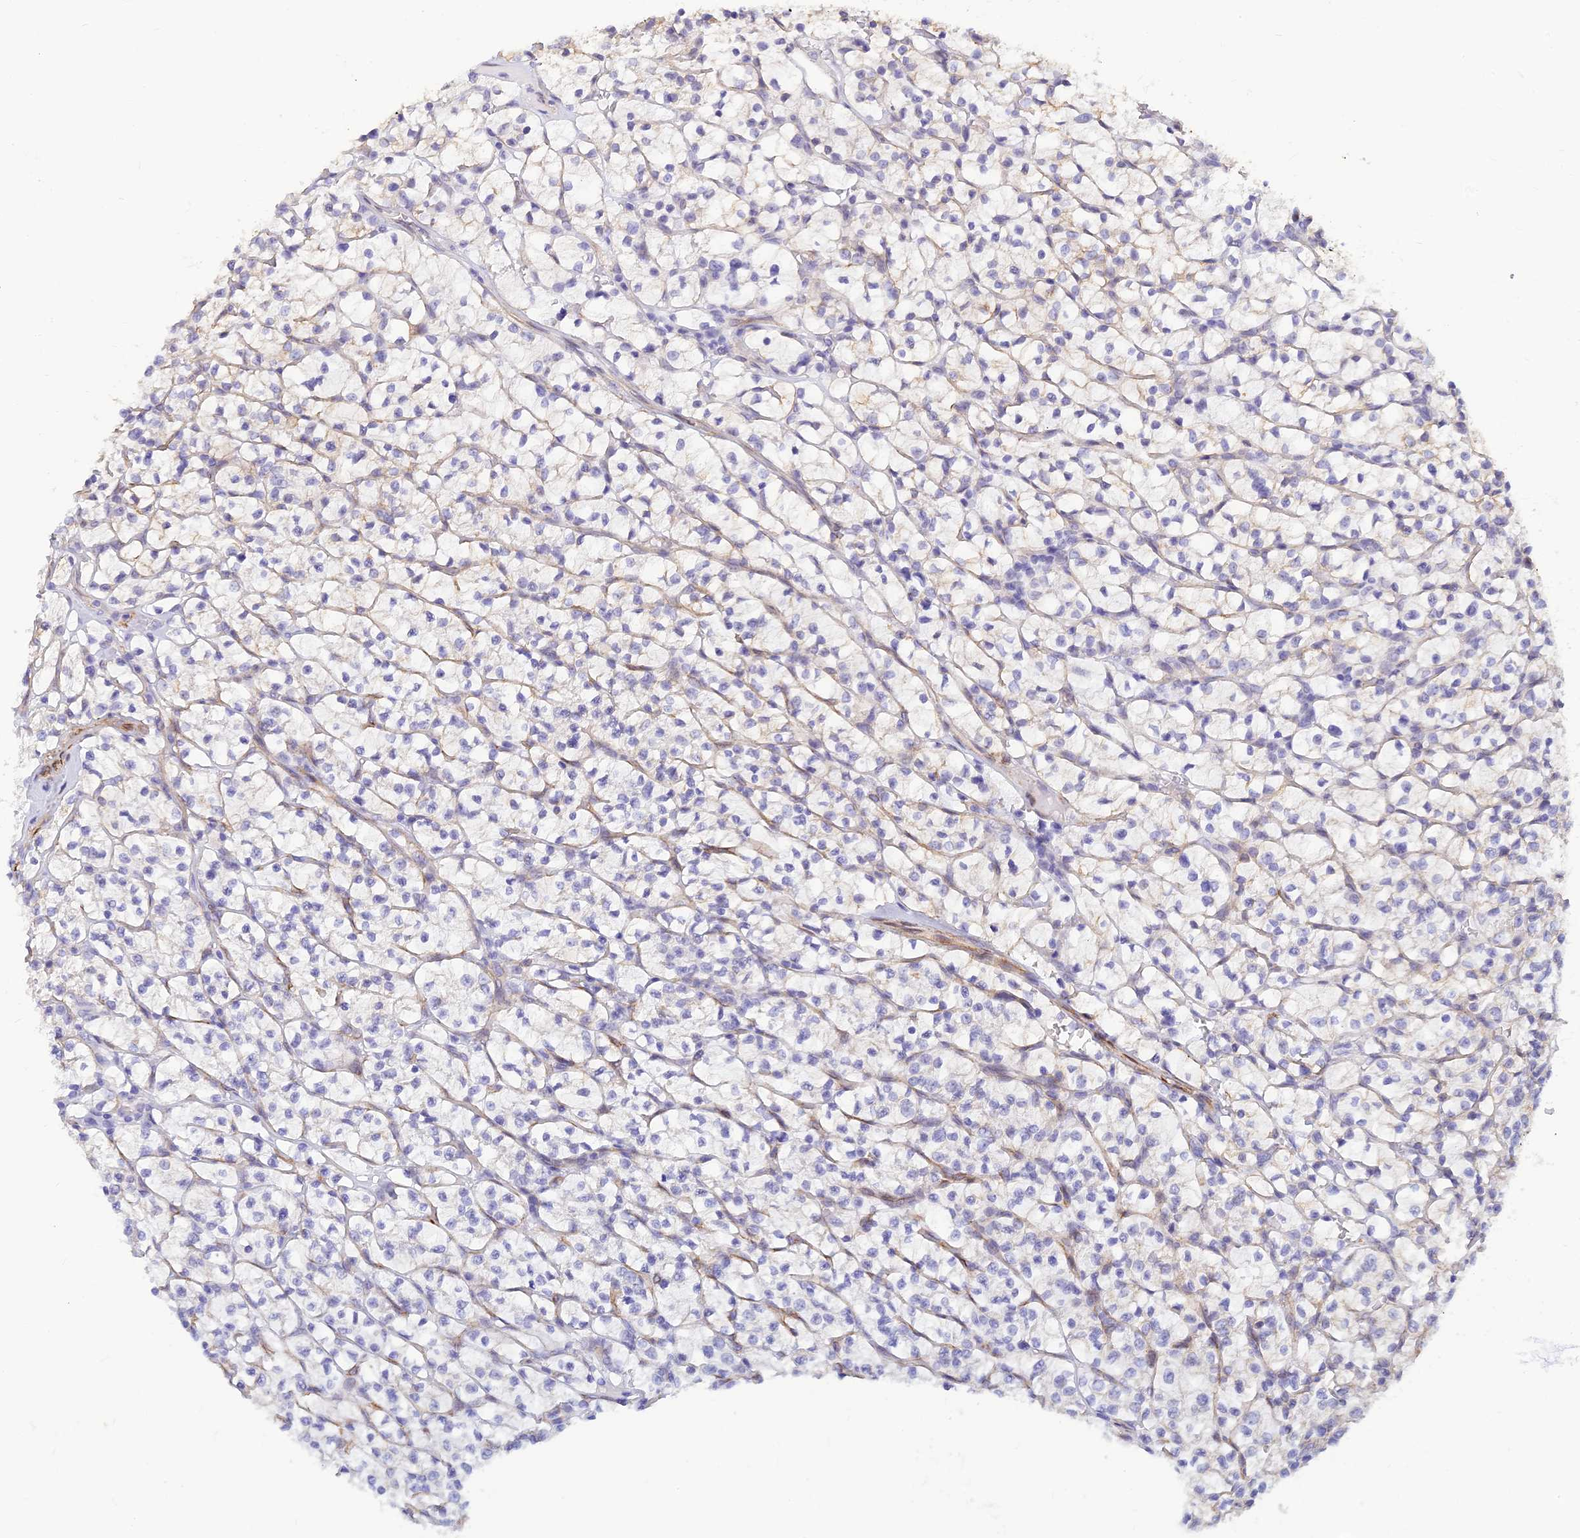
{"staining": {"intensity": "negative", "quantity": "none", "location": "none"}, "tissue": "renal cancer", "cell_type": "Tumor cells", "image_type": "cancer", "snomed": [{"axis": "morphology", "description": "Adenocarcinoma, NOS"}, {"axis": "topography", "description": "Kidney"}], "caption": "DAB (3,3'-diaminobenzidine) immunohistochemical staining of renal adenocarcinoma exhibits no significant staining in tumor cells.", "gene": "ALDH1L2", "patient": {"sex": "female", "age": 64}}